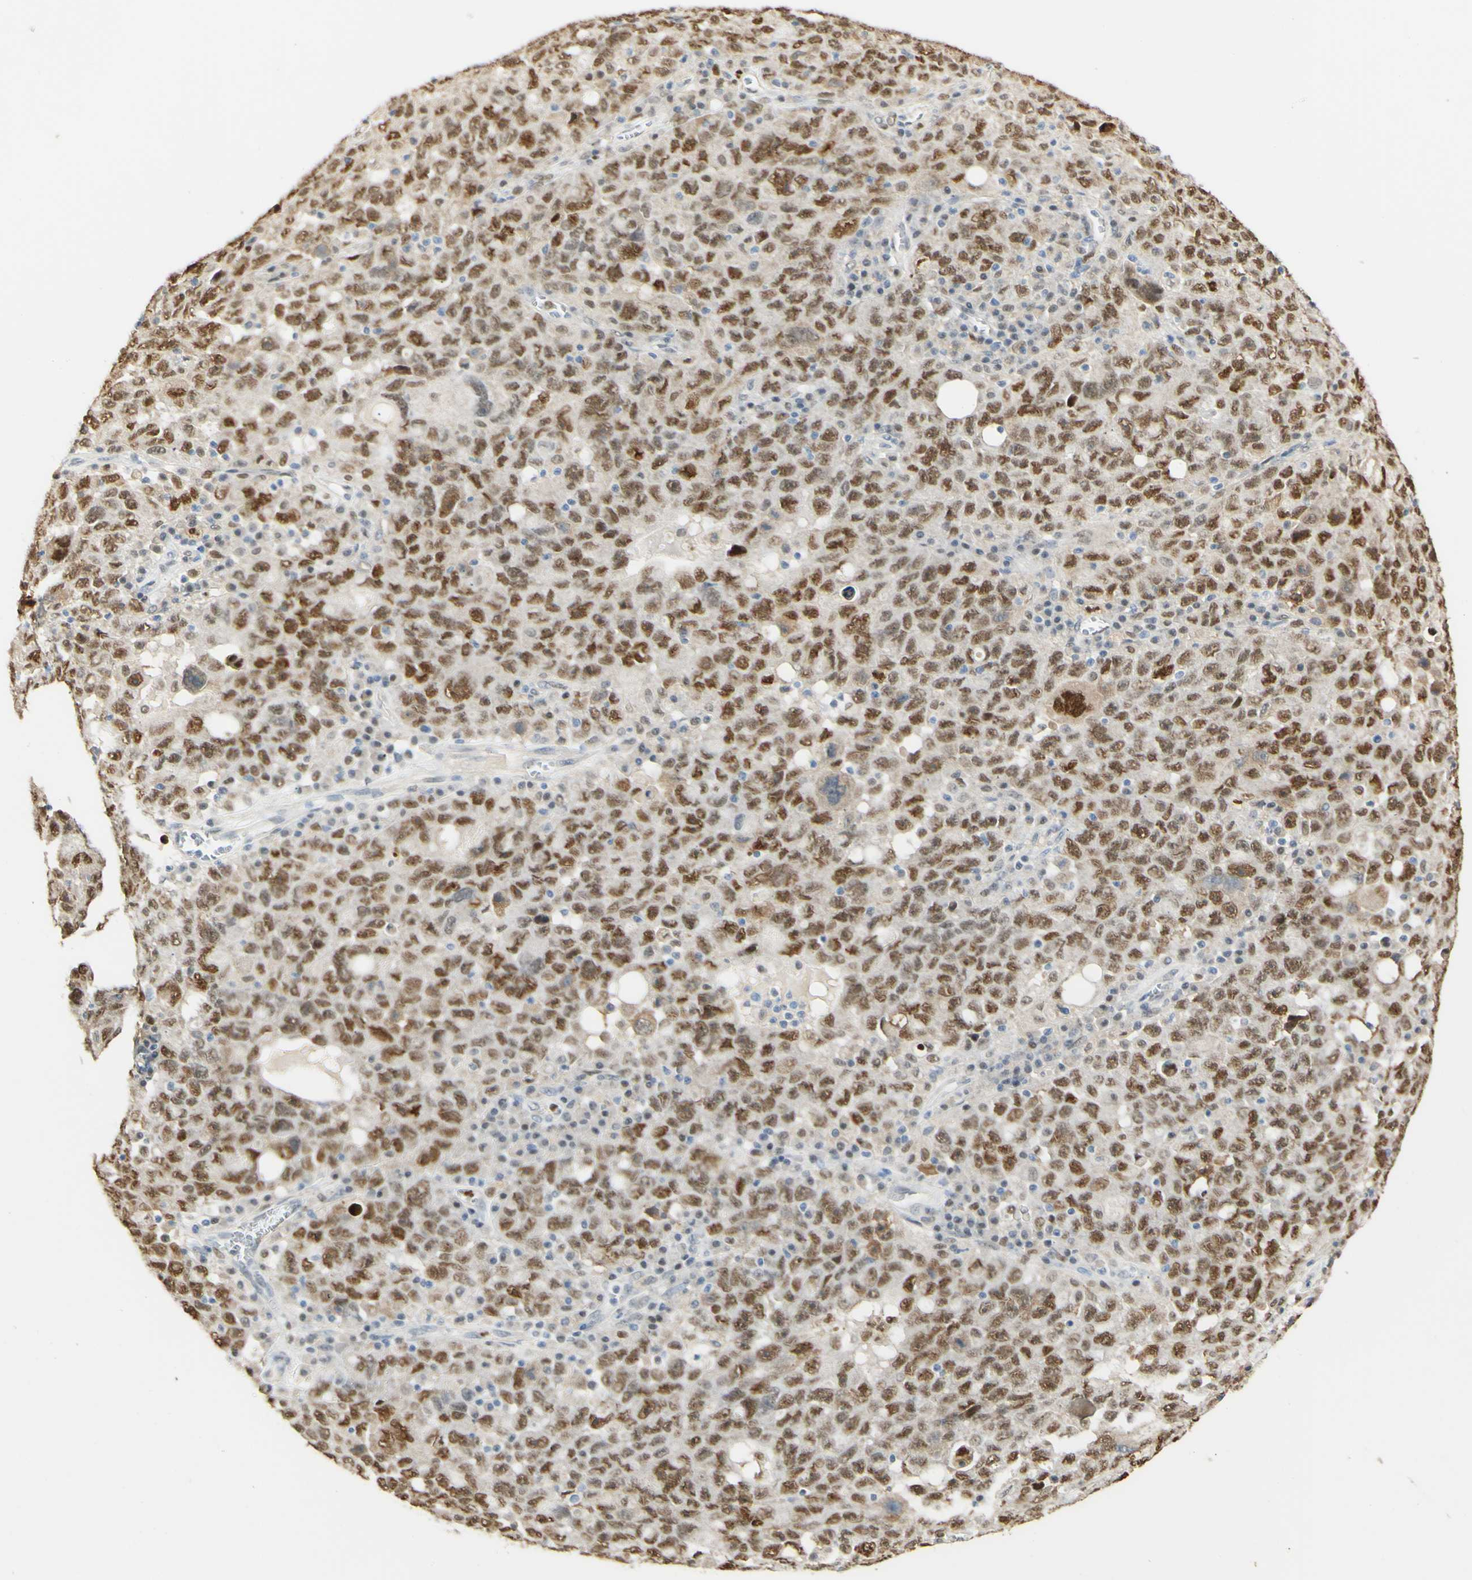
{"staining": {"intensity": "moderate", "quantity": ">75%", "location": "nuclear"}, "tissue": "ovarian cancer", "cell_type": "Tumor cells", "image_type": "cancer", "snomed": [{"axis": "morphology", "description": "Carcinoma, endometroid"}, {"axis": "topography", "description": "Ovary"}], "caption": "Approximately >75% of tumor cells in human ovarian endometroid carcinoma exhibit moderate nuclear protein positivity as visualized by brown immunohistochemical staining.", "gene": "MAP3K4", "patient": {"sex": "female", "age": 62}}